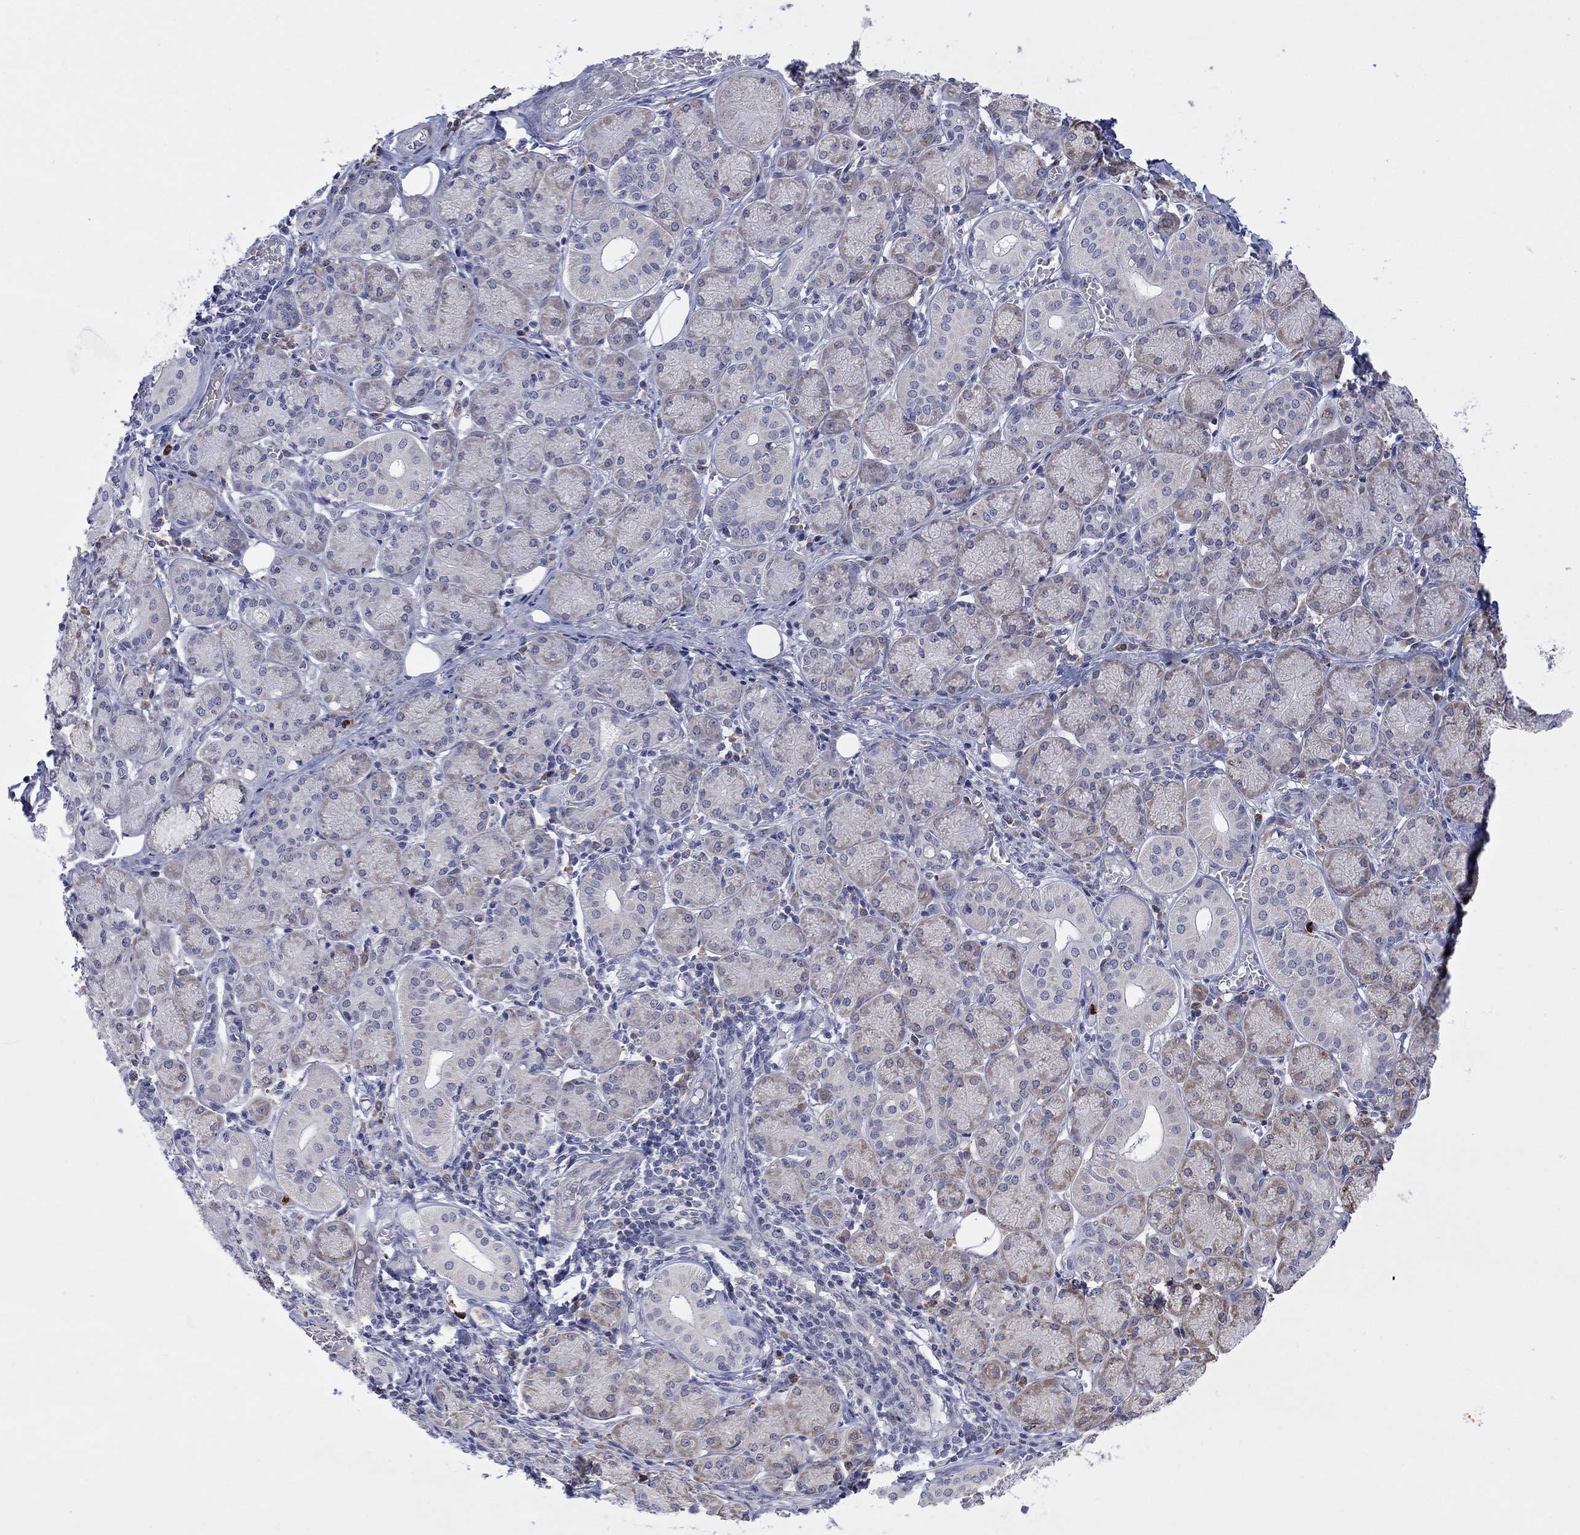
{"staining": {"intensity": "weak", "quantity": "25%-75%", "location": "cytoplasmic/membranous"}, "tissue": "salivary gland", "cell_type": "Glandular cells", "image_type": "normal", "snomed": [{"axis": "morphology", "description": "Normal tissue, NOS"}, {"axis": "topography", "description": "Salivary gland"}, {"axis": "topography", "description": "Peripheral nerve tissue"}], "caption": "IHC (DAB) staining of benign salivary gland reveals weak cytoplasmic/membranous protein positivity in about 25%-75% of glandular cells.", "gene": "MTRFR", "patient": {"sex": "female", "age": 24}}